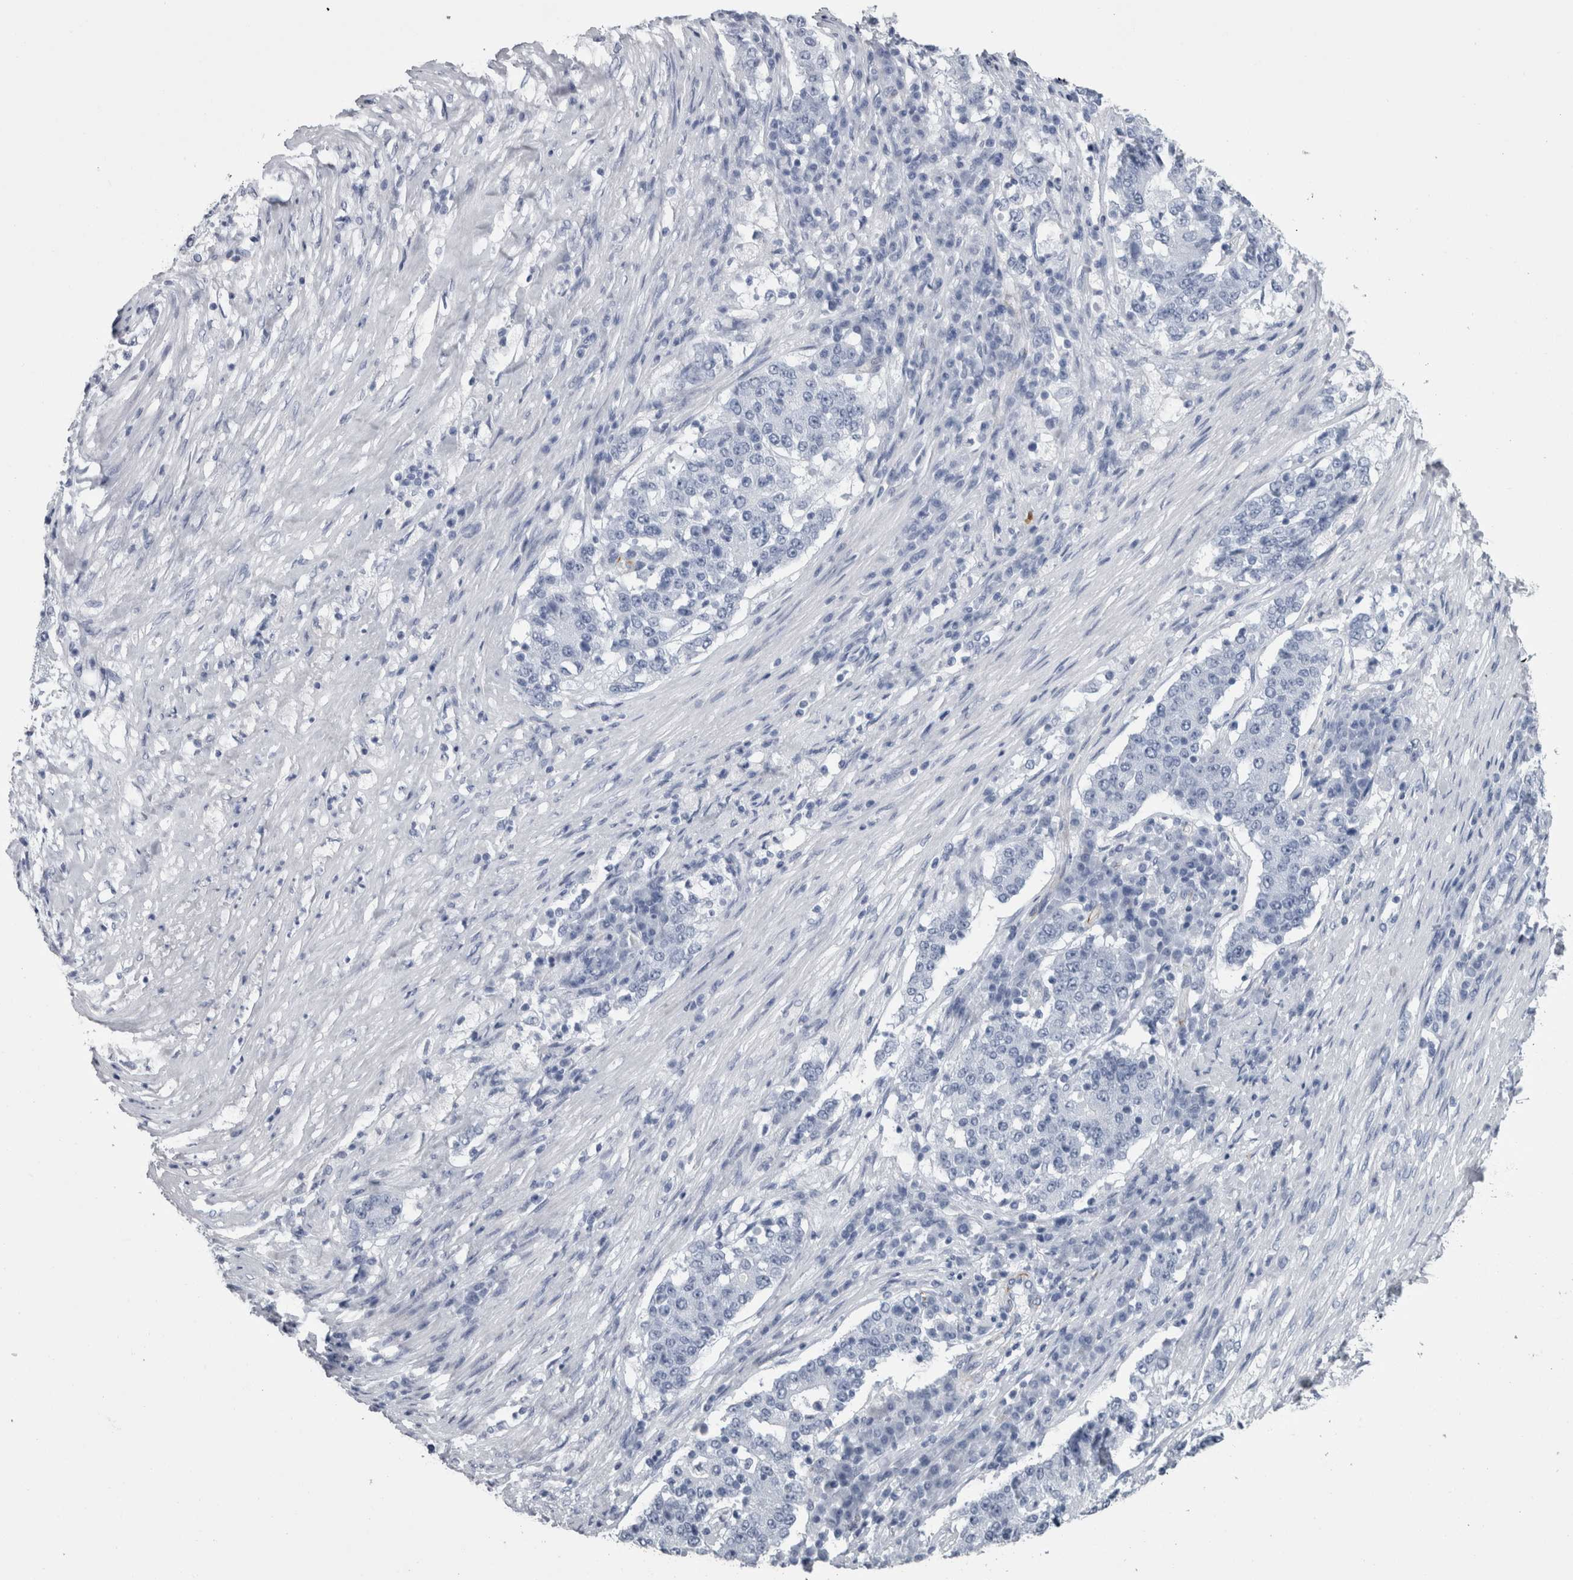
{"staining": {"intensity": "negative", "quantity": "none", "location": "none"}, "tissue": "stomach cancer", "cell_type": "Tumor cells", "image_type": "cancer", "snomed": [{"axis": "morphology", "description": "Adenocarcinoma, NOS"}, {"axis": "topography", "description": "Stomach"}], "caption": "There is no significant positivity in tumor cells of stomach cancer. (IHC, brightfield microscopy, high magnification).", "gene": "VWDE", "patient": {"sex": "male", "age": 59}}